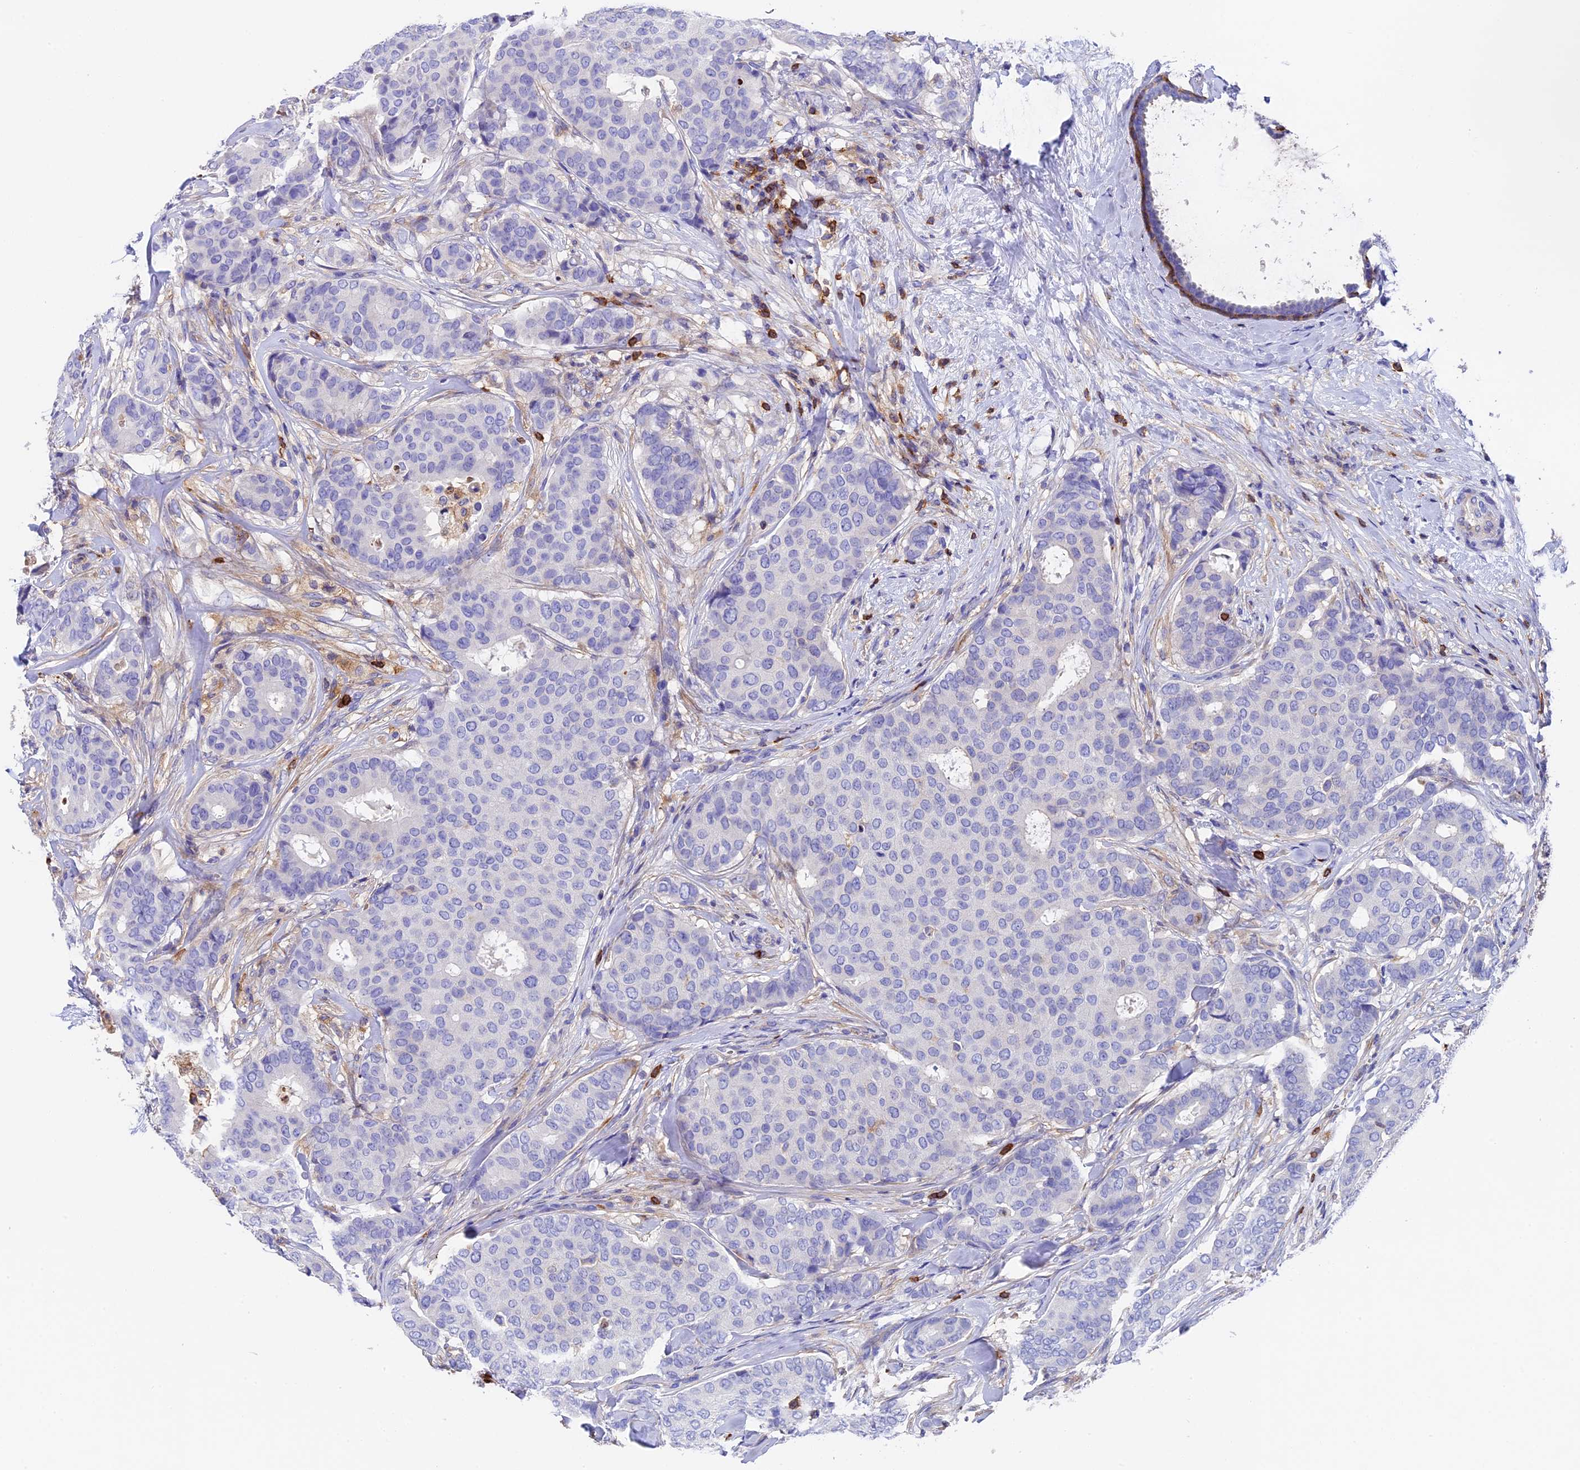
{"staining": {"intensity": "negative", "quantity": "none", "location": "none"}, "tissue": "breast cancer", "cell_type": "Tumor cells", "image_type": "cancer", "snomed": [{"axis": "morphology", "description": "Duct carcinoma"}, {"axis": "topography", "description": "Breast"}], "caption": "Immunohistochemistry (IHC) photomicrograph of human breast infiltrating ductal carcinoma stained for a protein (brown), which reveals no expression in tumor cells.", "gene": "ADAT1", "patient": {"sex": "female", "age": 75}}